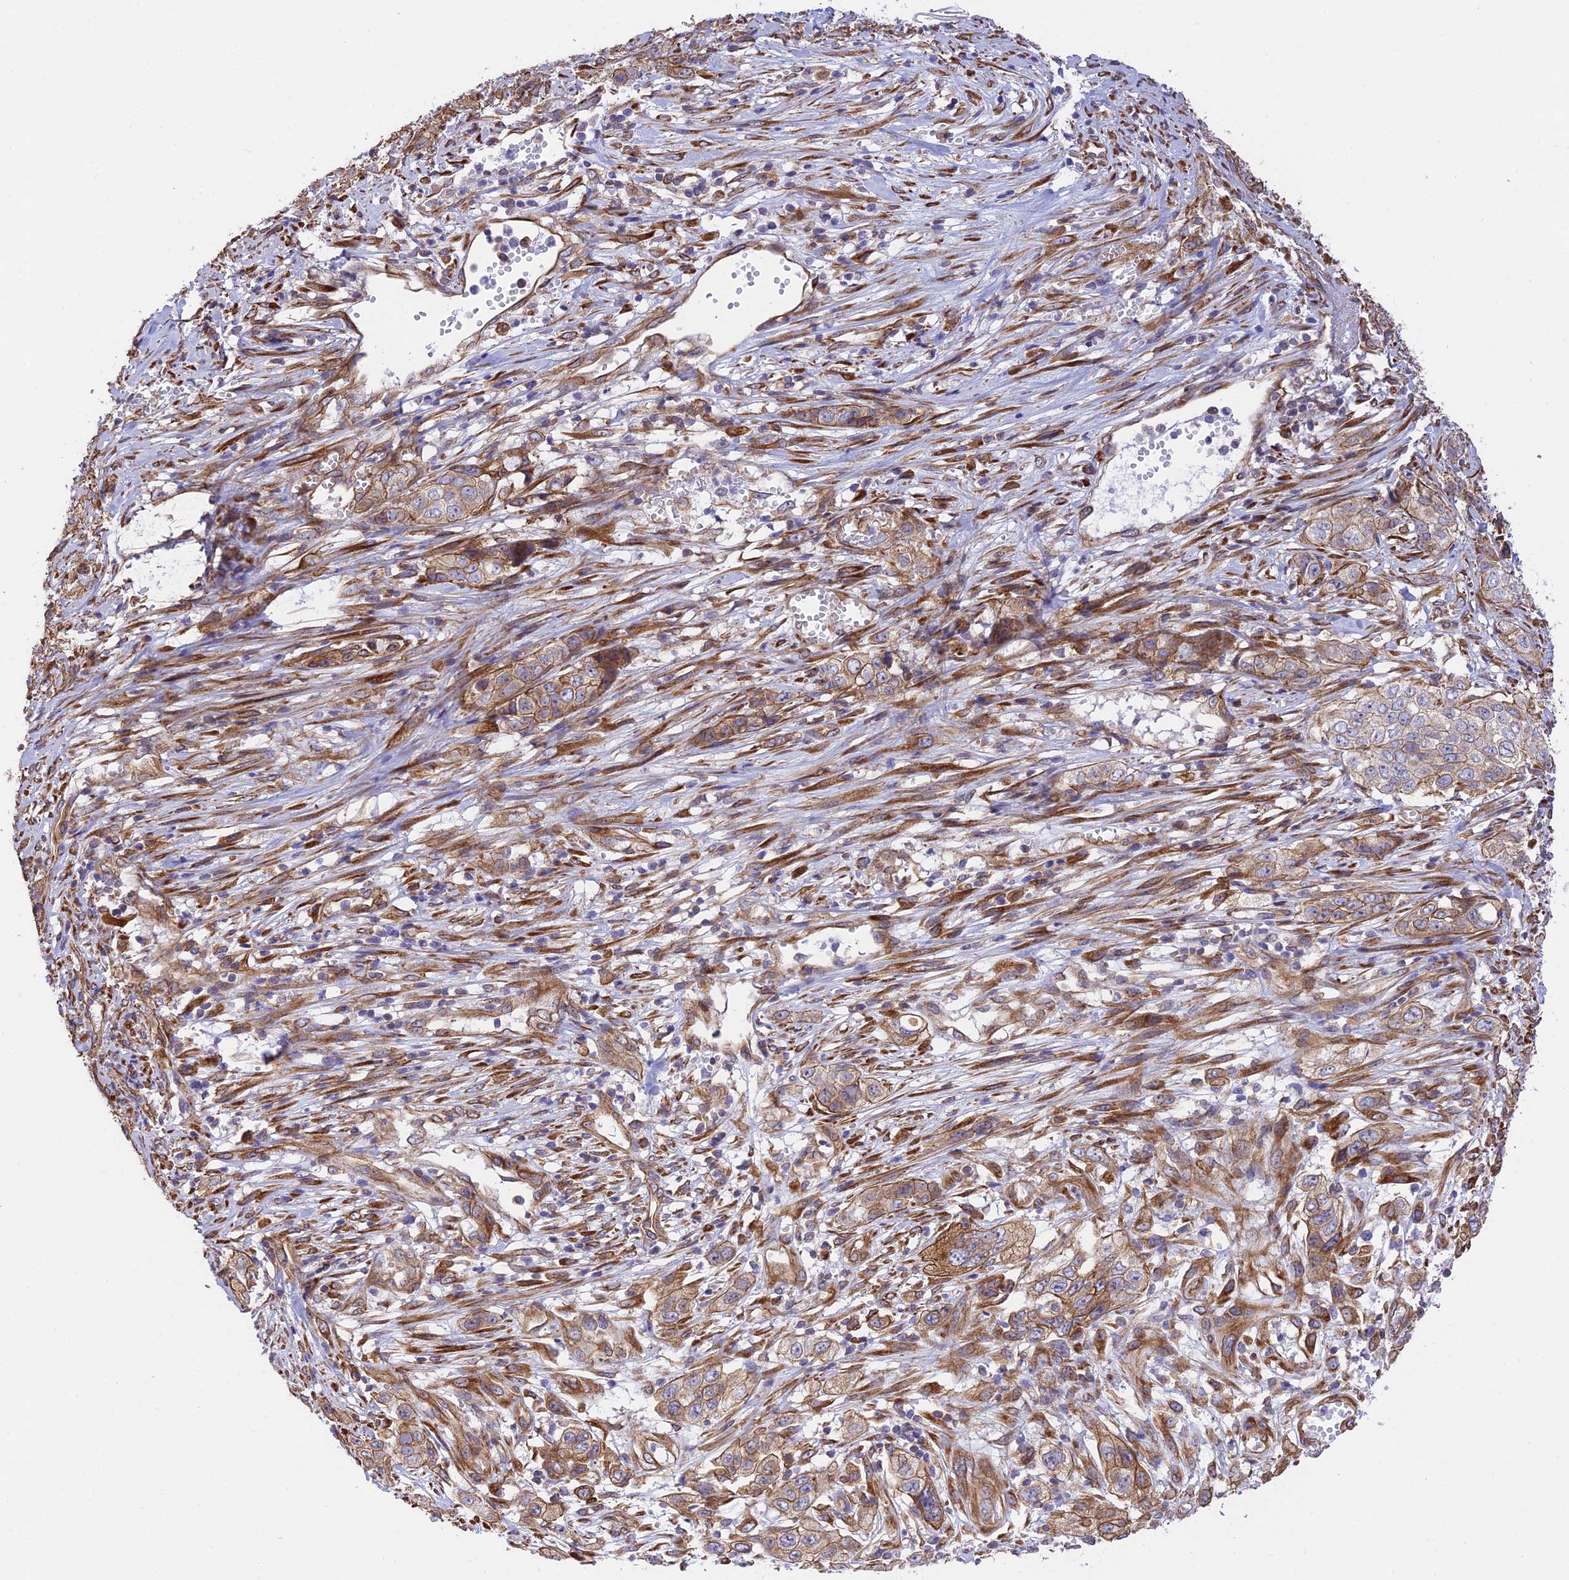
{"staining": {"intensity": "moderate", "quantity": ">75%", "location": "cytoplasmic/membranous"}, "tissue": "stomach cancer", "cell_type": "Tumor cells", "image_type": "cancer", "snomed": [{"axis": "morphology", "description": "Adenocarcinoma, NOS"}, {"axis": "topography", "description": "Stomach, upper"}], "caption": "An image of adenocarcinoma (stomach) stained for a protein demonstrates moderate cytoplasmic/membranous brown staining in tumor cells. (Stains: DAB in brown, nuclei in blue, Microscopy: brightfield microscopy at high magnification).", "gene": "EXOC3L4", "patient": {"sex": "male", "age": 62}}